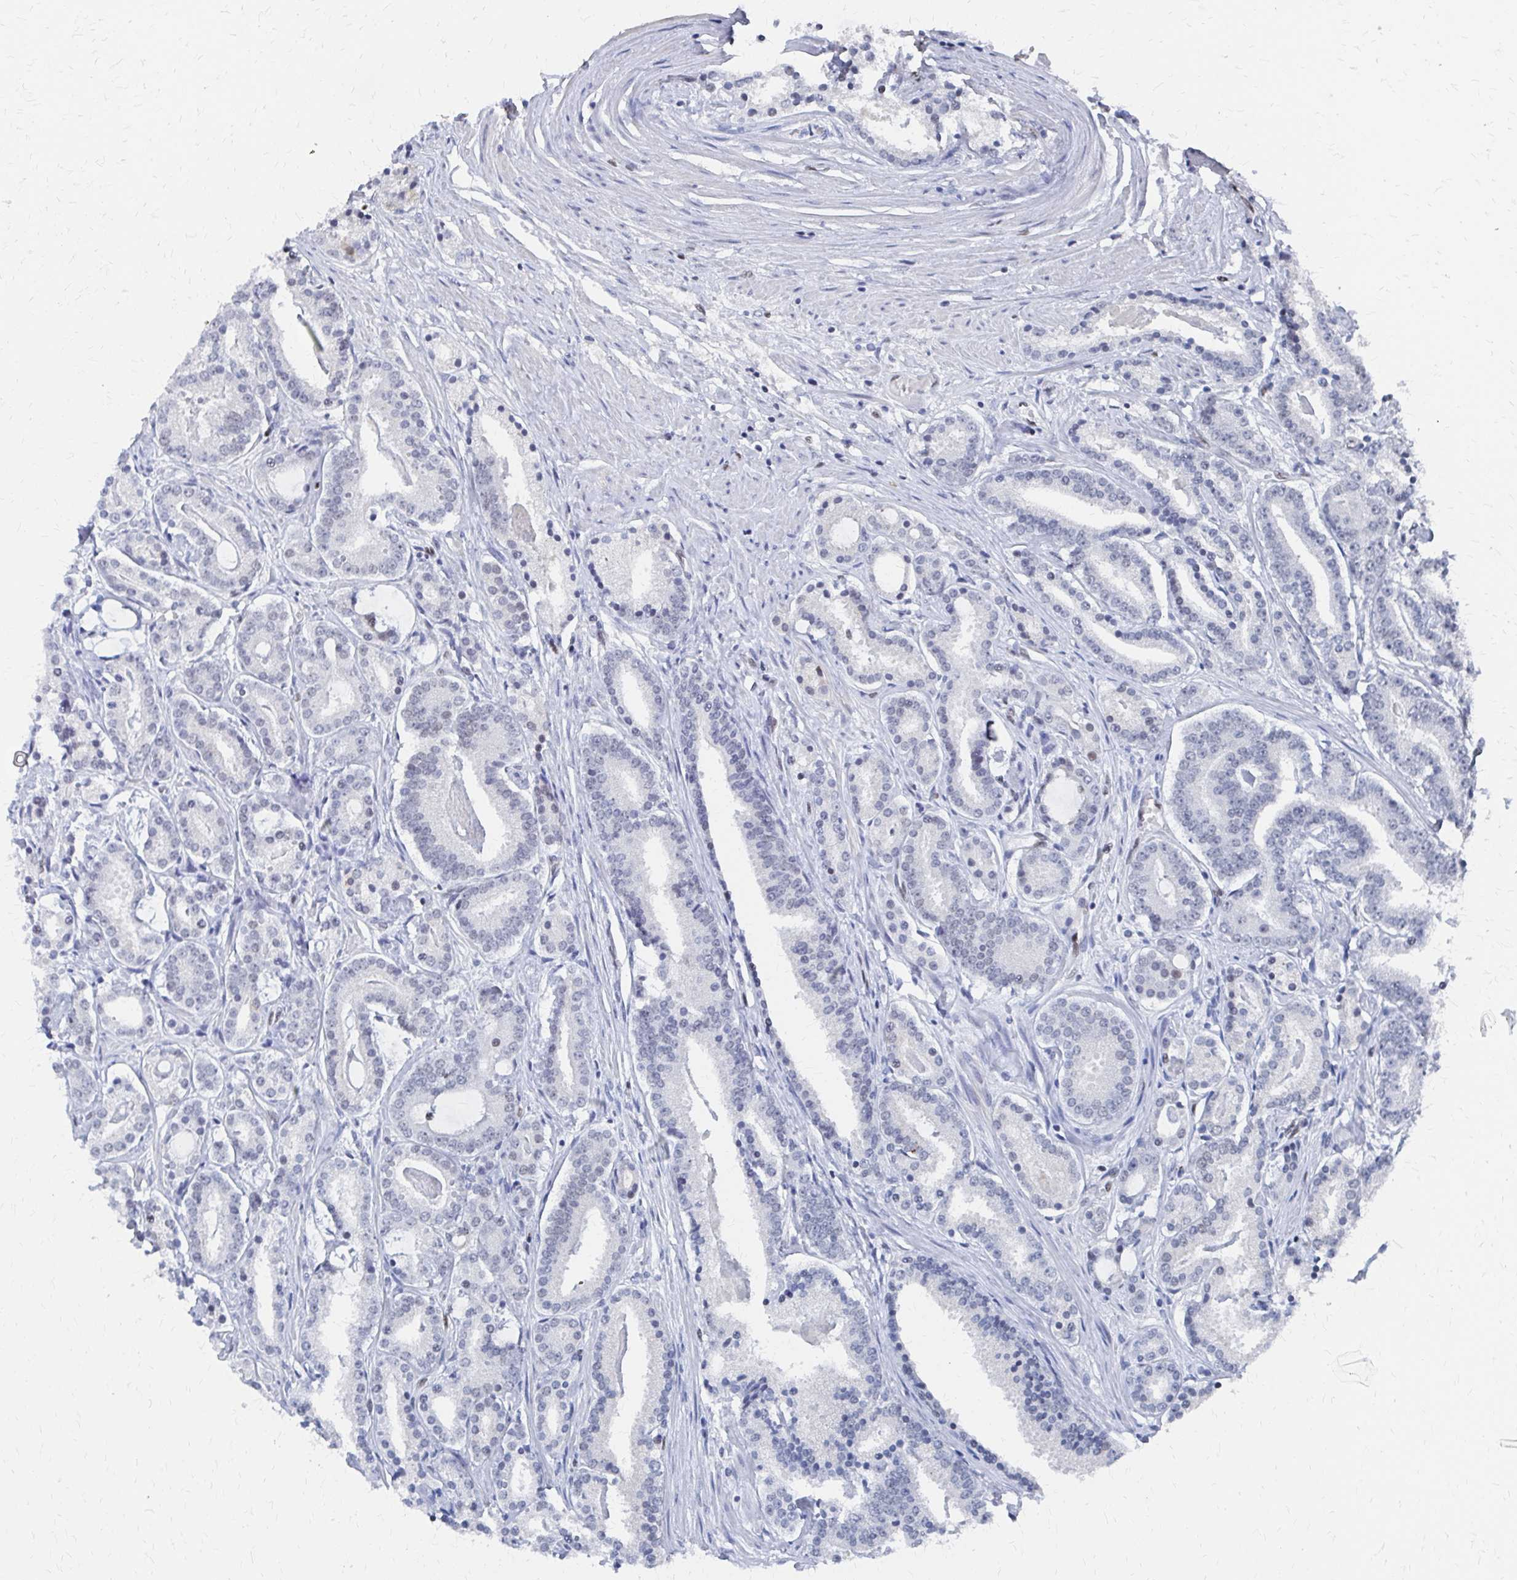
{"staining": {"intensity": "negative", "quantity": "none", "location": "none"}, "tissue": "prostate cancer", "cell_type": "Tumor cells", "image_type": "cancer", "snomed": [{"axis": "morphology", "description": "Adenocarcinoma, High grade"}, {"axis": "topography", "description": "Prostate"}], "caption": "Tumor cells show no significant protein positivity in prostate cancer.", "gene": "CDIN1", "patient": {"sex": "male", "age": 63}}